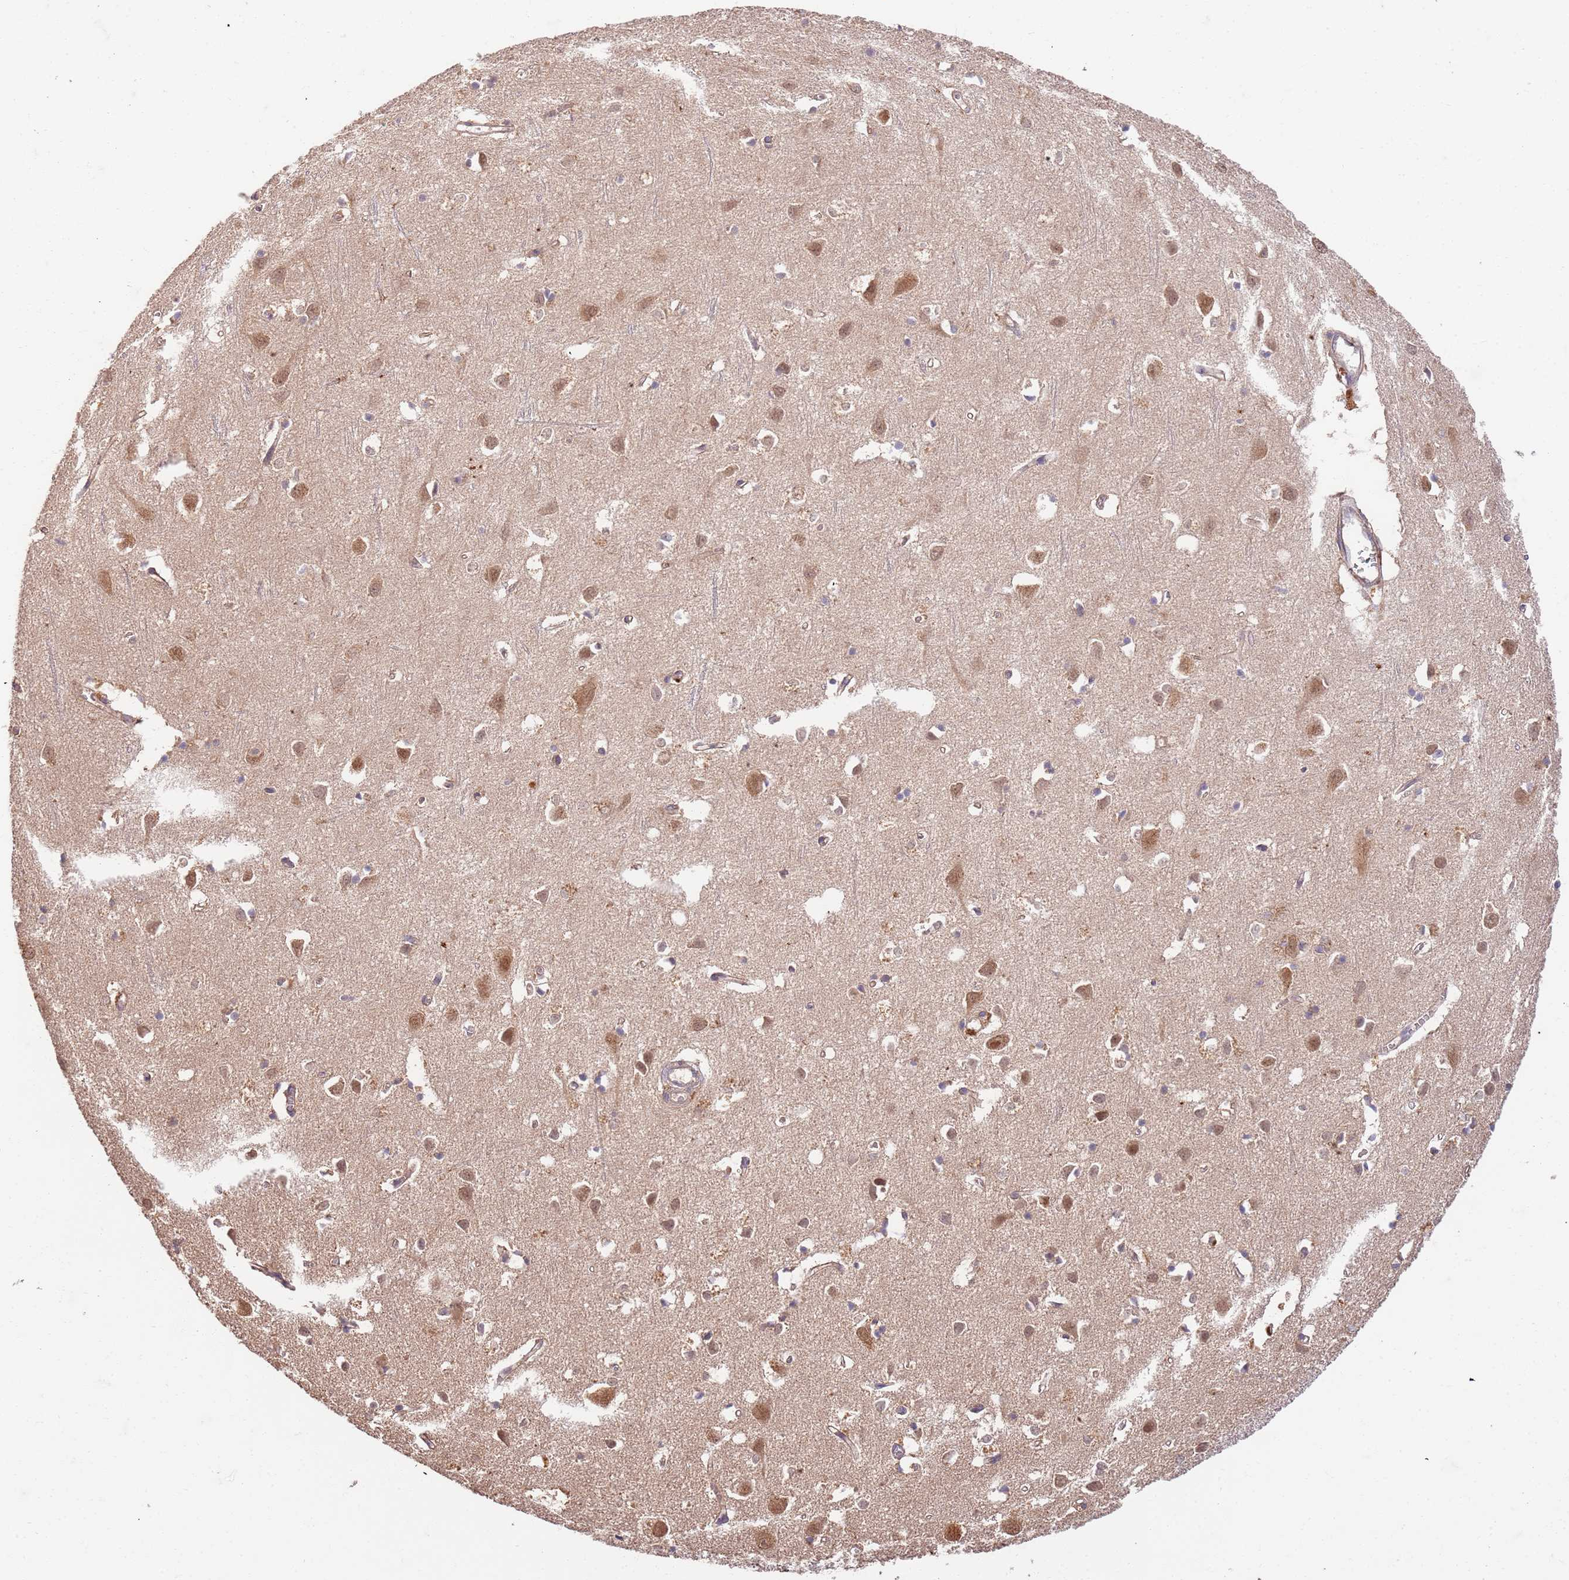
{"staining": {"intensity": "moderate", "quantity": "25%-75%", "location": "cytoplasmic/membranous"}, "tissue": "cerebral cortex", "cell_type": "Endothelial cells", "image_type": "normal", "snomed": [{"axis": "morphology", "description": "Normal tissue, NOS"}, {"axis": "topography", "description": "Cerebral cortex"}], "caption": "Immunohistochemistry (IHC) photomicrograph of unremarkable human cerebral cortex stained for a protein (brown), which shows medium levels of moderate cytoplasmic/membranous expression in approximately 25%-75% of endothelial cells.", "gene": "UBE3A", "patient": {"sex": "female", "age": 64}}